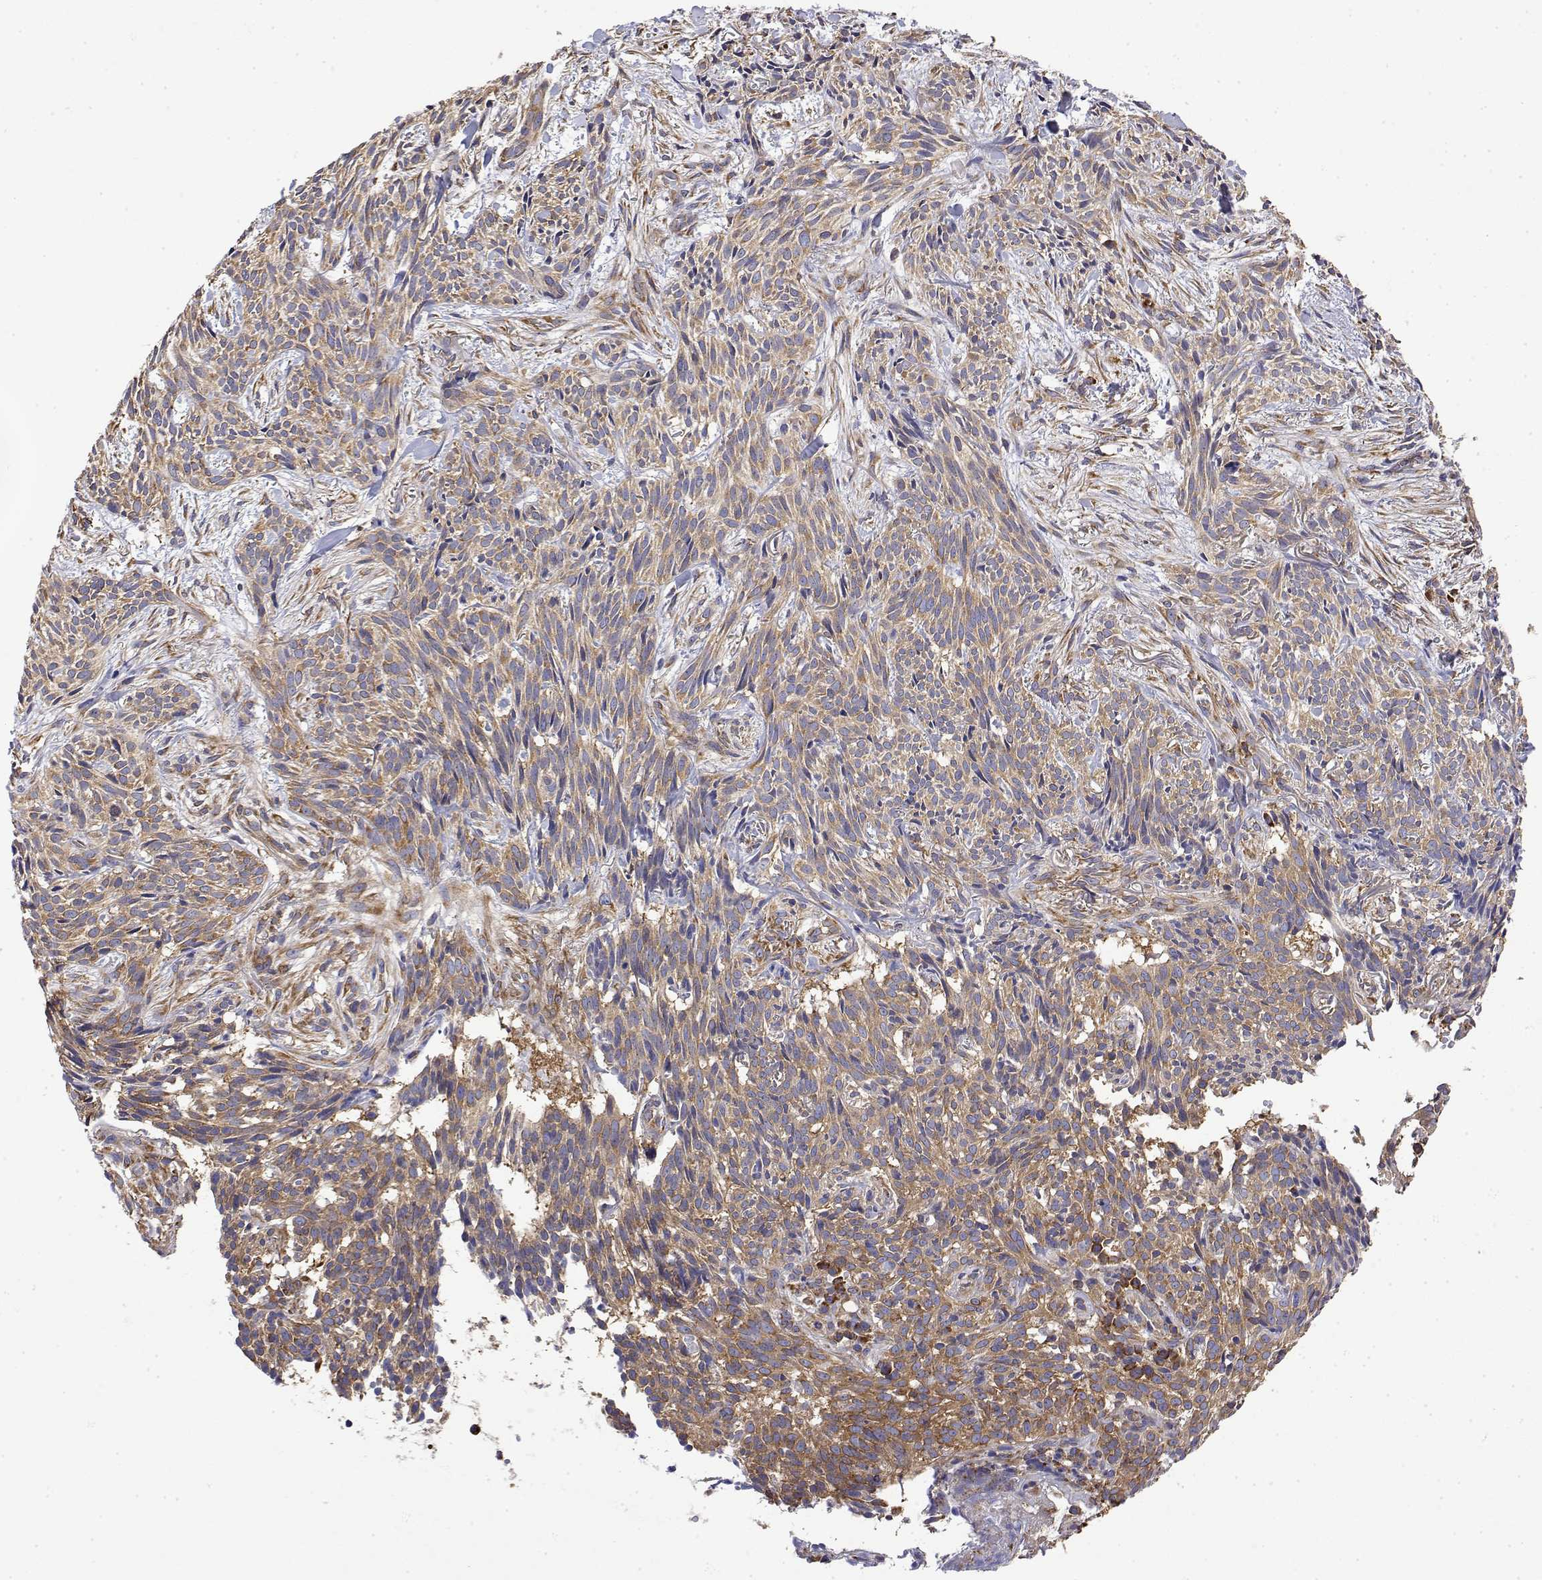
{"staining": {"intensity": "moderate", "quantity": ">75%", "location": "cytoplasmic/membranous"}, "tissue": "skin cancer", "cell_type": "Tumor cells", "image_type": "cancer", "snomed": [{"axis": "morphology", "description": "Basal cell carcinoma"}, {"axis": "topography", "description": "Skin"}], "caption": "The image exhibits staining of skin basal cell carcinoma, revealing moderate cytoplasmic/membranous protein staining (brown color) within tumor cells.", "gene": "EEF1G", "patient": {"sex": "male", "age": 71}}